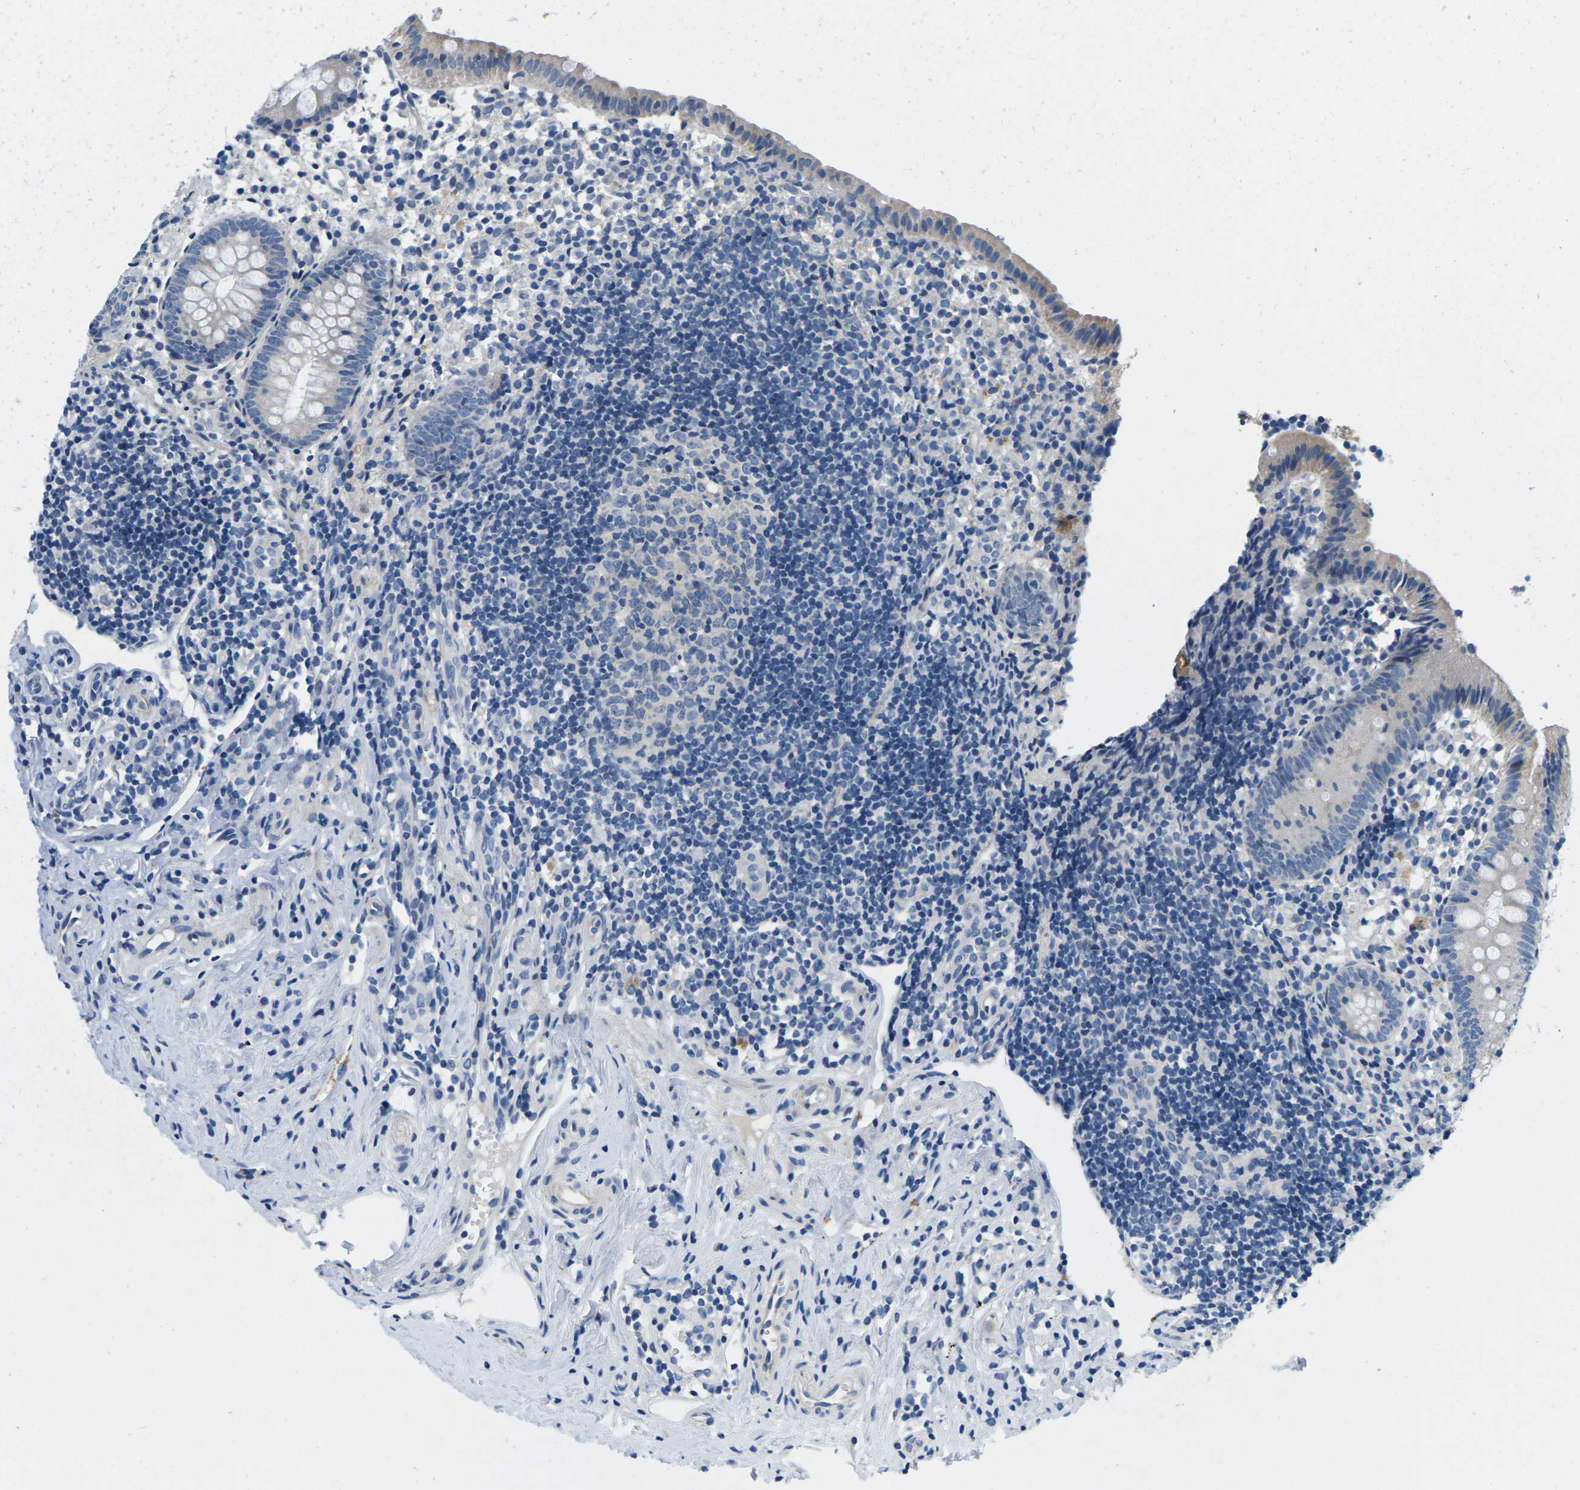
{"staining": {"intensity": "weak", "quantity": "<25%", "location": "cytoplasmic/membranous"}, "tissue": "appendix", "cell_type": "Glandular cells", "image_type": "normal", "snomed": [{"axis": "morphology", "description": "Normal tissue, NOS"}, {"axis": "topography", "description": "Appendix"}], "caption": "This is an immunohistochemistry micrograph of unremarkable human appendix. There is no positivity in glandular cells.", "gene": "TSPAN2", "patient": {"sex": "female", "age": 20}}